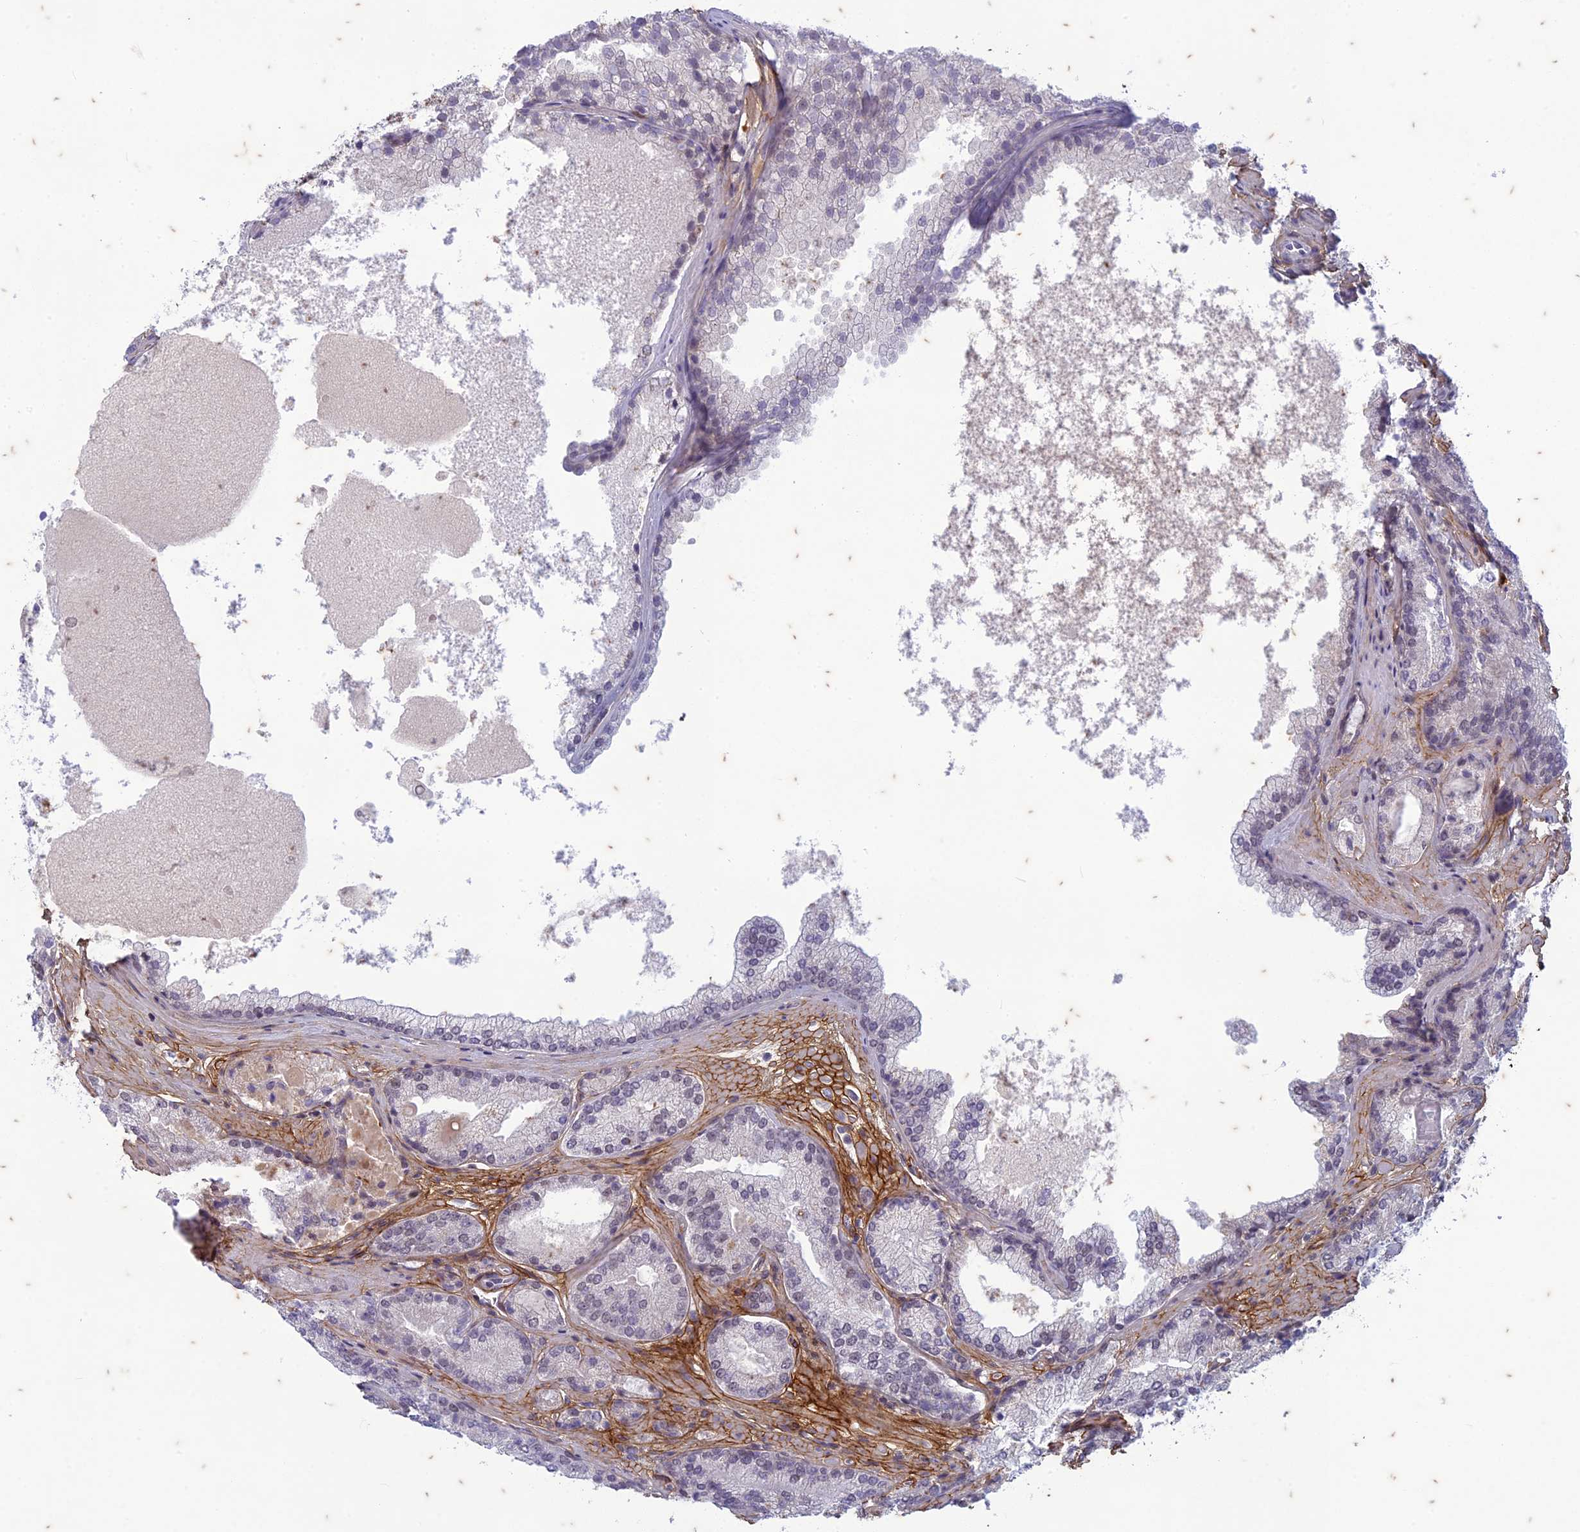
{"staining": {"intensity": "weak", "quantity": "<25%", "location": "nuclear"}, "tissue": "prostate cancer", "cell_type": "Tumor cells", "image_type": "cancer", "snomed": [{"axis": "morphology", "description": "Adenocarcinoma, Low grade"}, {"axis": "topography", "description": "Prostate"}], "caption": "Human prostate low-grade adenocarcinoma stained for a protein using immunohistochemistry reveals no positivity in tumor cells.", "gene": "PABPN1L", "patient": {"sex": "male", "age": 74}}